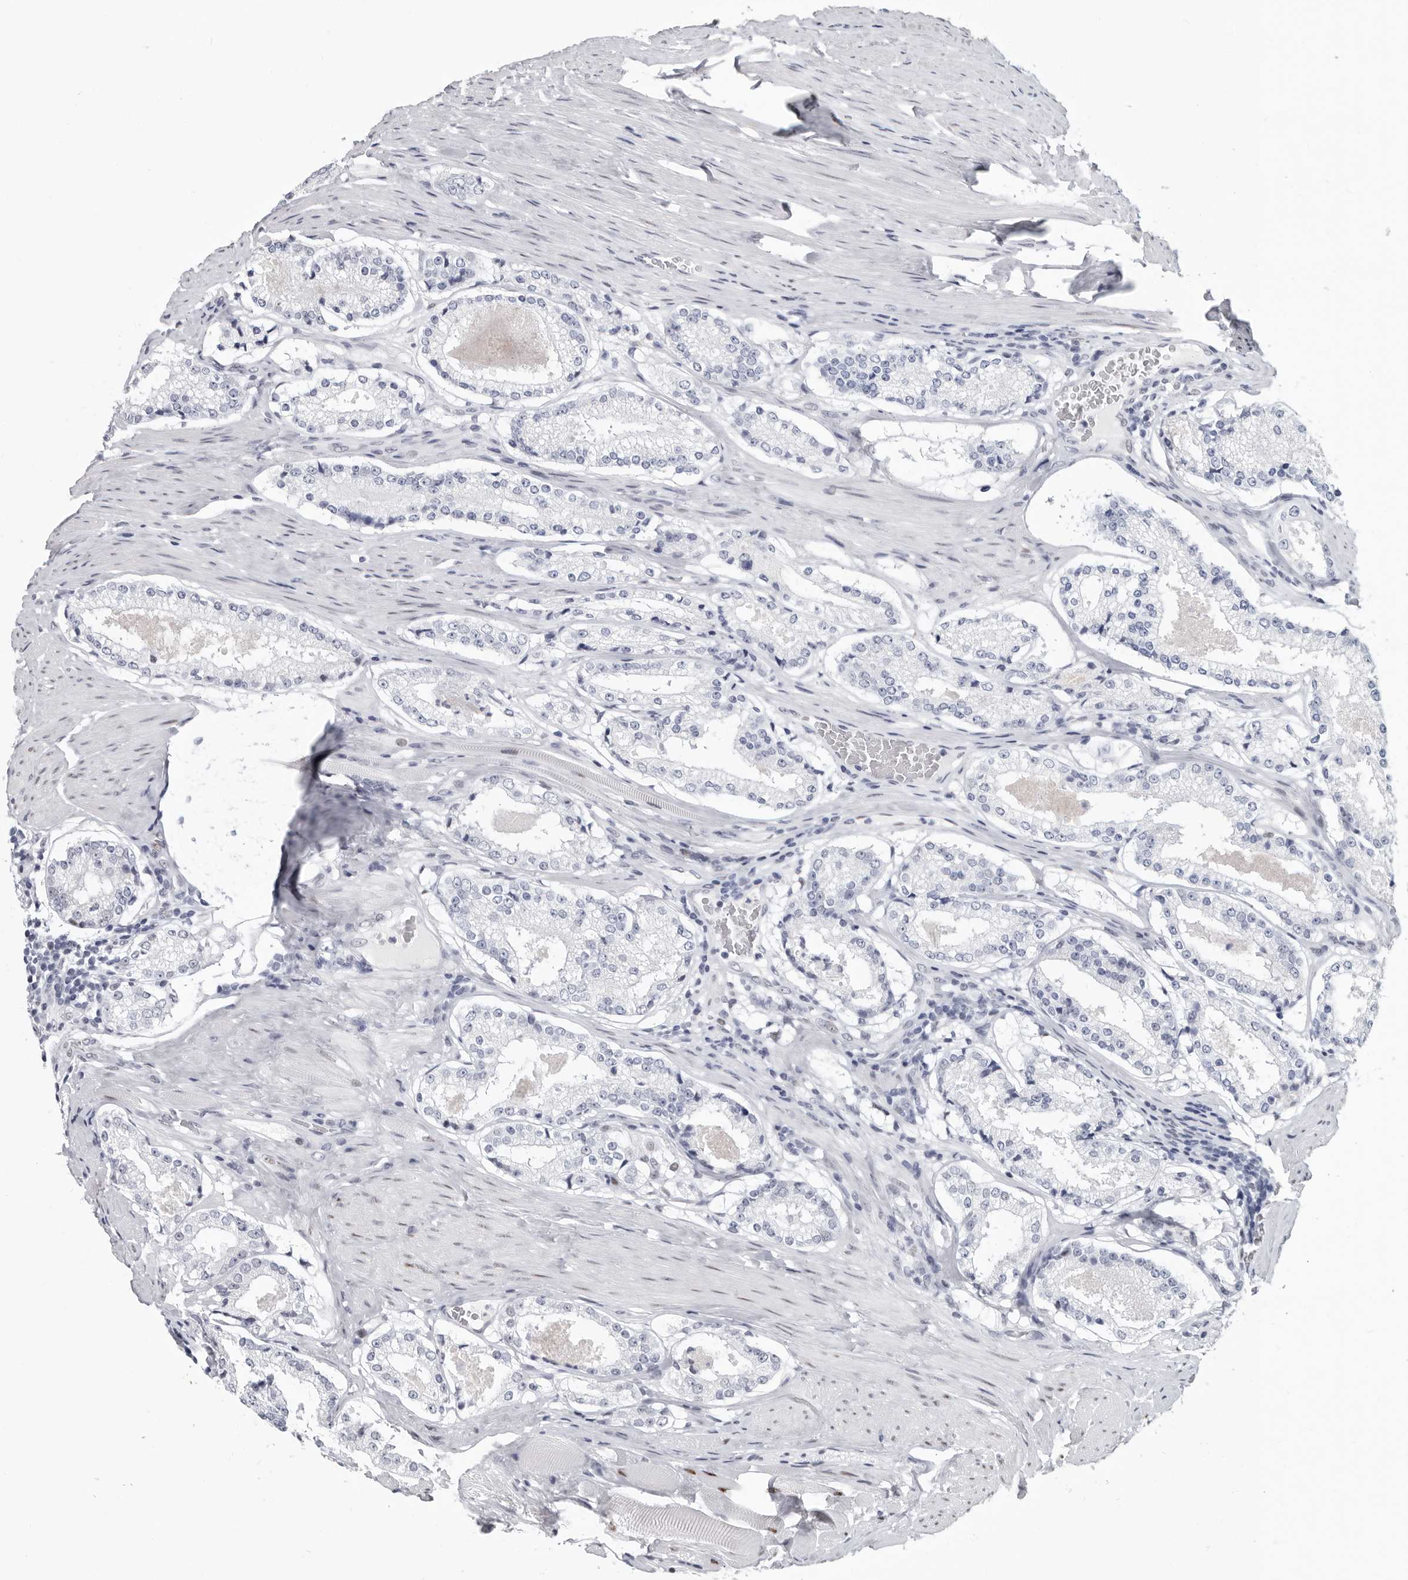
{"staining": {"intensity": "negative", "quantity": "none", "location": "none"}, "tissue": "prostate cancer", "cell_type": "Tumor cells", "image_type": "cancer", "snomed": [{"axis": "morphology", "description": "Adenocarcinoma, Low grade"}, {"axis": "topography", "description": "Prostate"}], "caption": "This is an immunohistochemistry (IHC) micrograph of human prostate low-grade adenocarcinoma. There is no expression in tumor cells.", "gene": "WRAP73", "patient": {"sex": "male", "age": 70}}